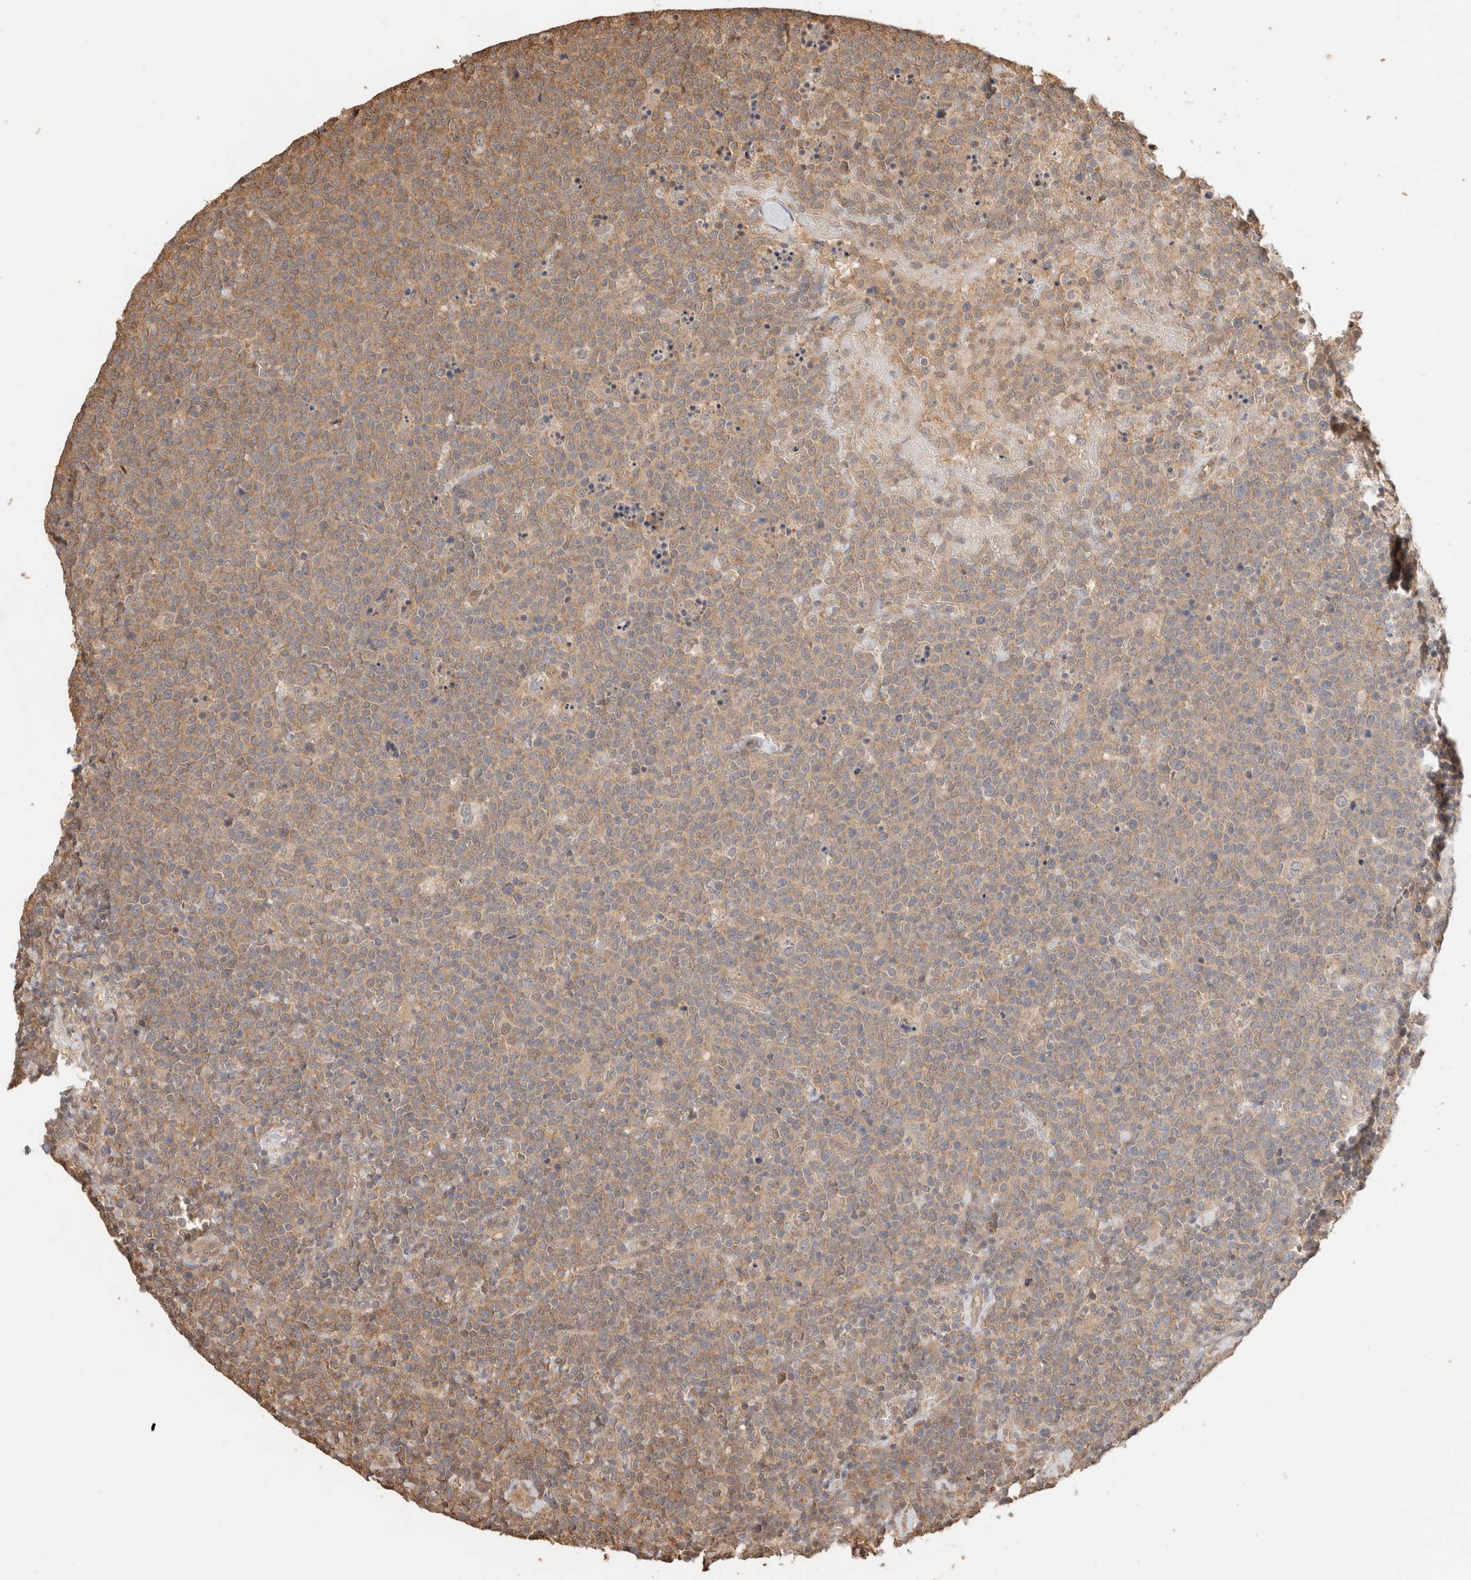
{"staining": {"intensity": "weak", "quantity": ">75%", "location": "cytoplasmic/membranous"}, "tissue": "lymphoma", "cell_type": "Tumor cells", "image_type": "cancer", "snomed": [{"axis": "morphology", "description": "Malignant lymphoma, non-Hodgkin's type, High grade"}, {"axis": "topography", "description": "Lymph node"}], "caption": "A brown stain labels weak cytoplasmic/membranous staining of a protein in human high-grade malignant lymphoma, non-Hodgkin's type tumor cells. (DAB (3,3'-diaminobenzidine) = brown stain, brightfield microscopy at high magnification).", "gene": "YWHAH", "patient": {"sex": "male", "age": 61}}